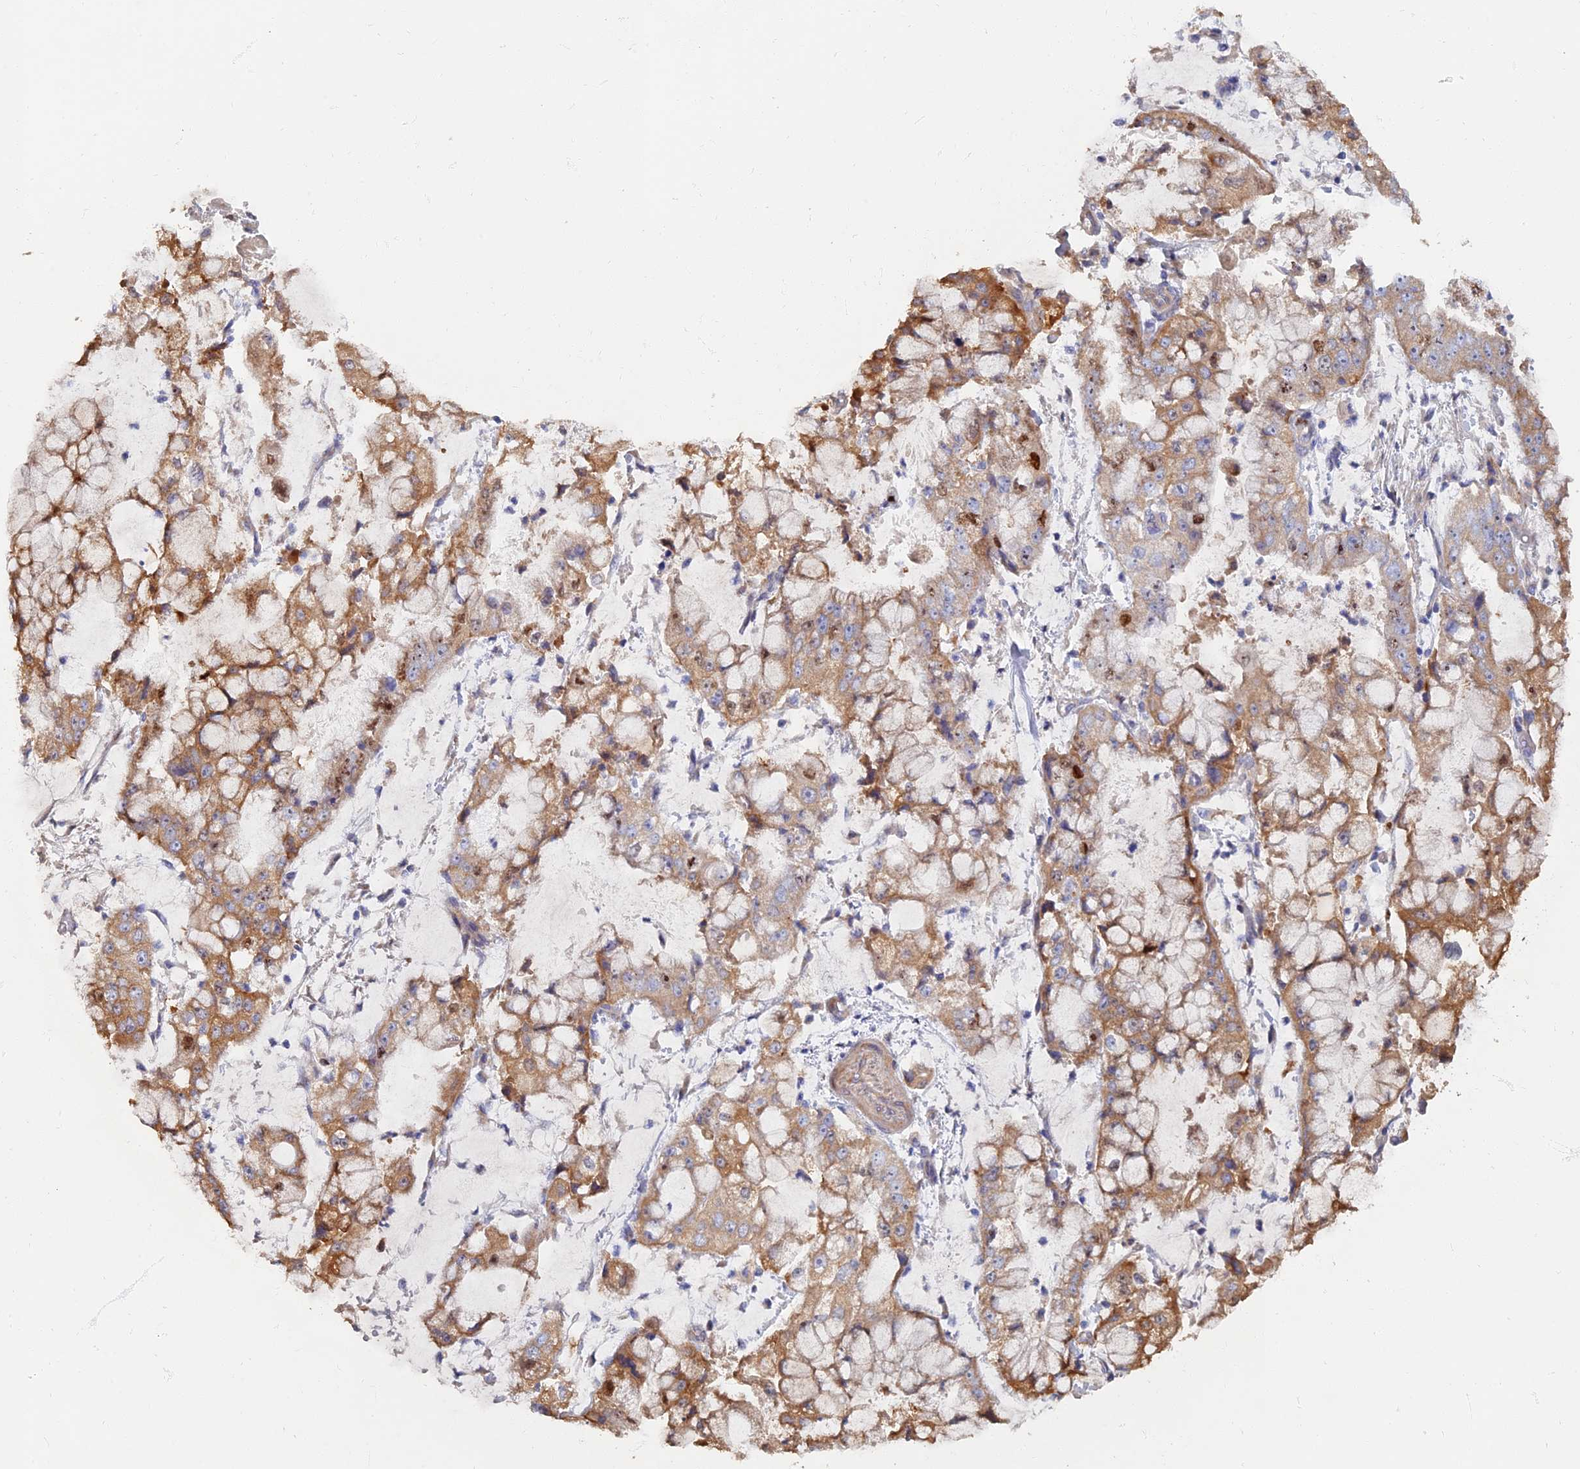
{"staining": {"intensity": "moderate", "quantity": ">75%", "location": "cytoplasmic/membranous"}, "tissue": "stomach cancer", "cell_type": "Tumor cells", "image_type": "cancer", "snomed": [{"axis": "morphology", "description": "Adenocarcinoma, NOS"}, {"axis": "topography", "description": "Stomach"}], "caption": "Protein expression analysis of human stomach cancer (adenocarcinoma) reveals moderate cytoplasmic/membranous positivity in approximately >75% of tumor cells.", "gene": "TMEM44", "patient": {"sex": "male", "age": 76}}